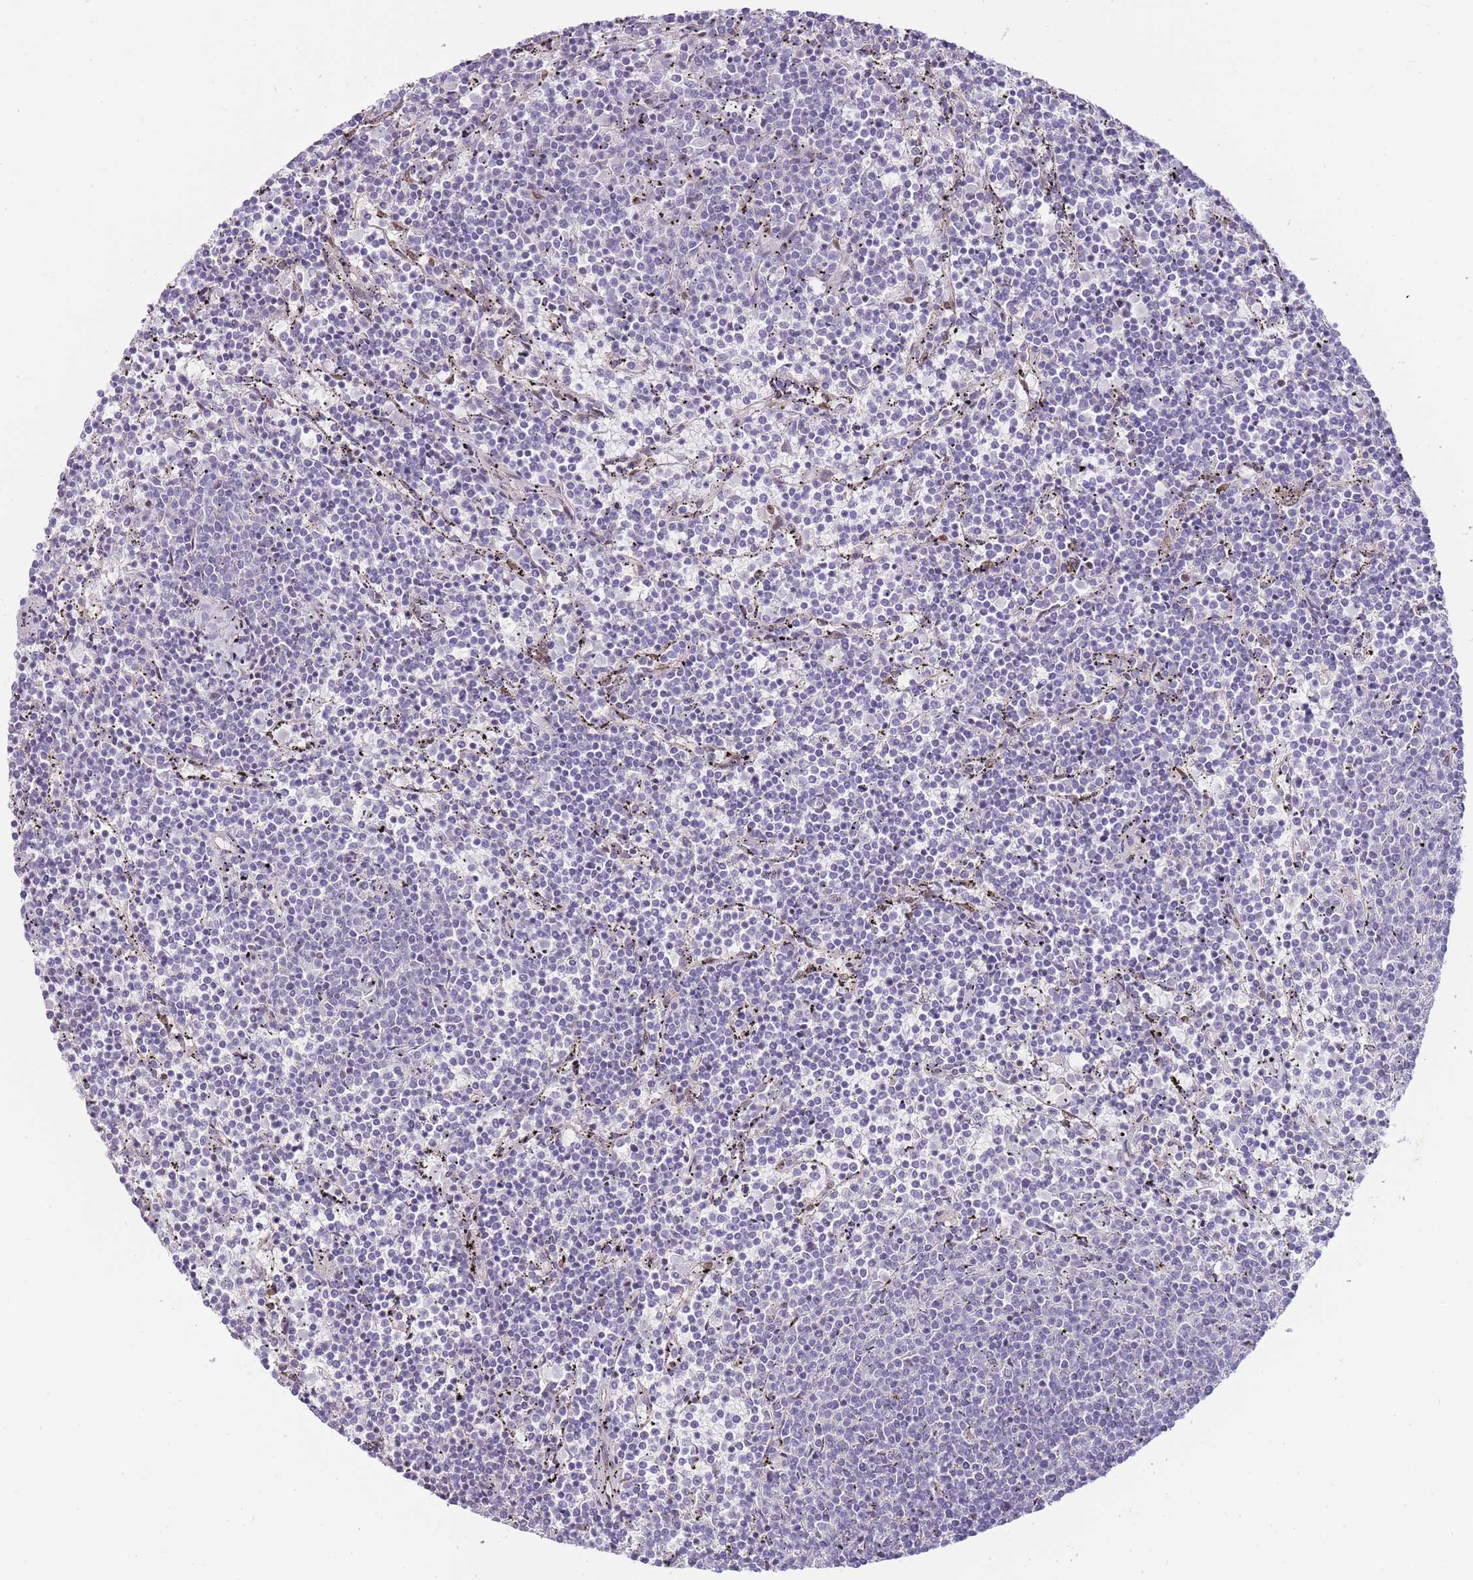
{"staining": {"intensity": "negative", "quantity": "none", "location": "none"}, "tissue": "lymphoma", "cell_type": "Tumor cells", "image_type": "cancer", "snomed": [{"axis": "morphology", "description": "Malignant lymphoma, non-Hodgkin's type, Low grade"}, {"axis": "topography", "description": "Spleen"}], "caption": "This micrograph is of lymphoma stained with immunohistochemistry to label a protein in brown with the nuclei are counter-stained blue. There is no positivity in tumor cells.", "gene": "CLBA1", "patient": {"sex": "female", "age": 50}}